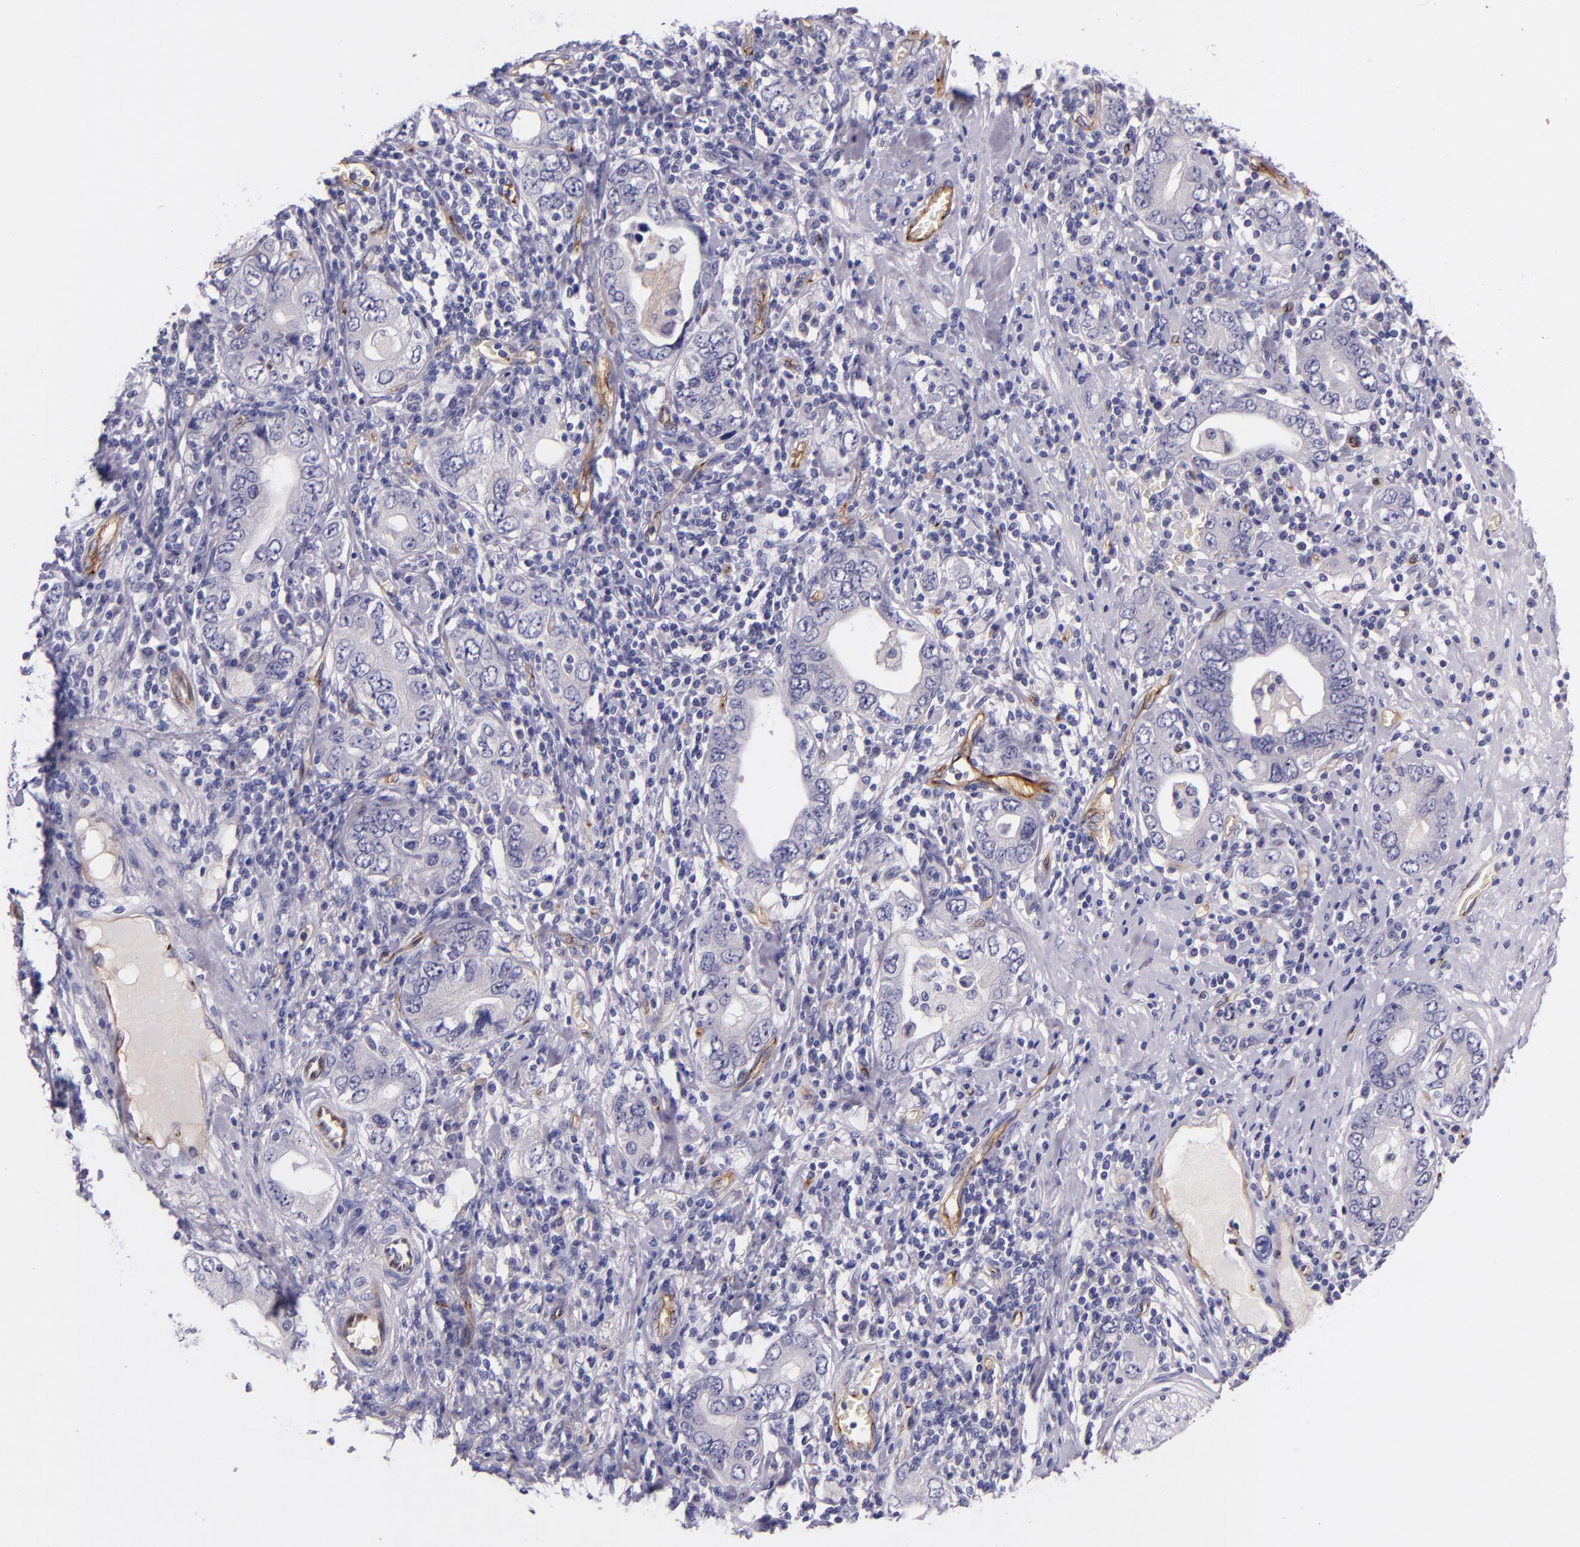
{"staining": {"intensity": "negative", "quantity": "none", "location": "none"}, "tissue": "stomach cancer", "cell_type": "Tumor cells", "image_type": "cancer", "snomed": [{"axis": "morphology", "description": "Adenocarcinoma, NOS"}, {"axis": "topography", "description": "Stomach, lower"}], "caption": "Stomach cancer (adenocarcinoma) was stained to show a protein in brown. There is no significant staining in tumor cells. Nuclei are stained in blue.", "gene": "NOS3", "patient": {"sex": "female", "age": 93}}